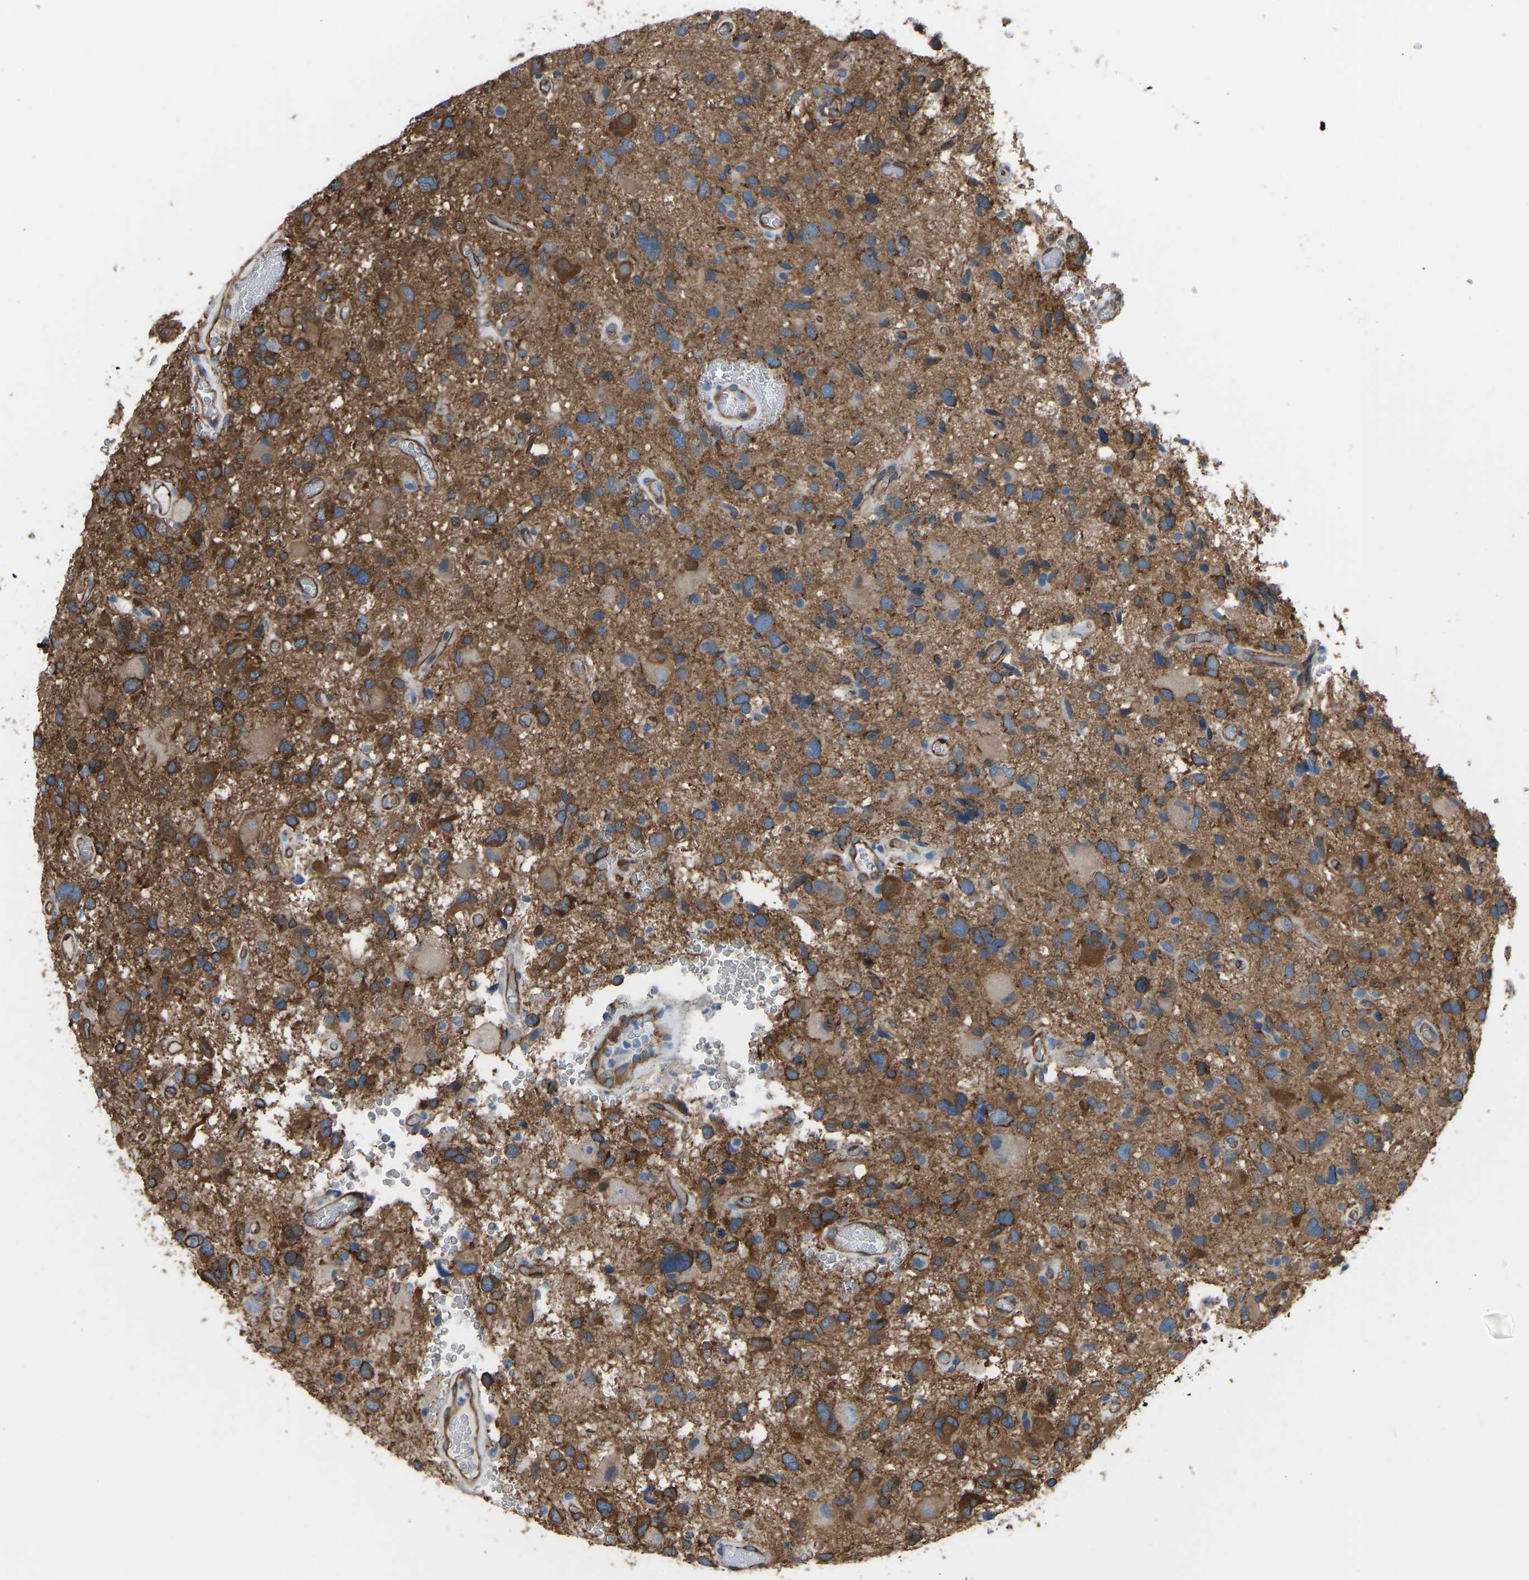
{"staining": {"intensity": "moderate", "quantity": ">75%", "location": "cytoplasmic/membranous"}, "tissue": "glioma", "cell_type": "Tumor cells", "image_type": "cancer", "snomed": [{"axis": "morphology", "description": "Glioma, malignant, High grade"}, {"axis": "topography", "description": "Brain"}], "caption": "A medium amount of moderate cytoplasmic/membranous expression is present in approximately >75% of tumor cells in malignant glioma (high-grade) tissue.", "gene": "MYH10", "patient": {"sex": "male", "age": 33}}